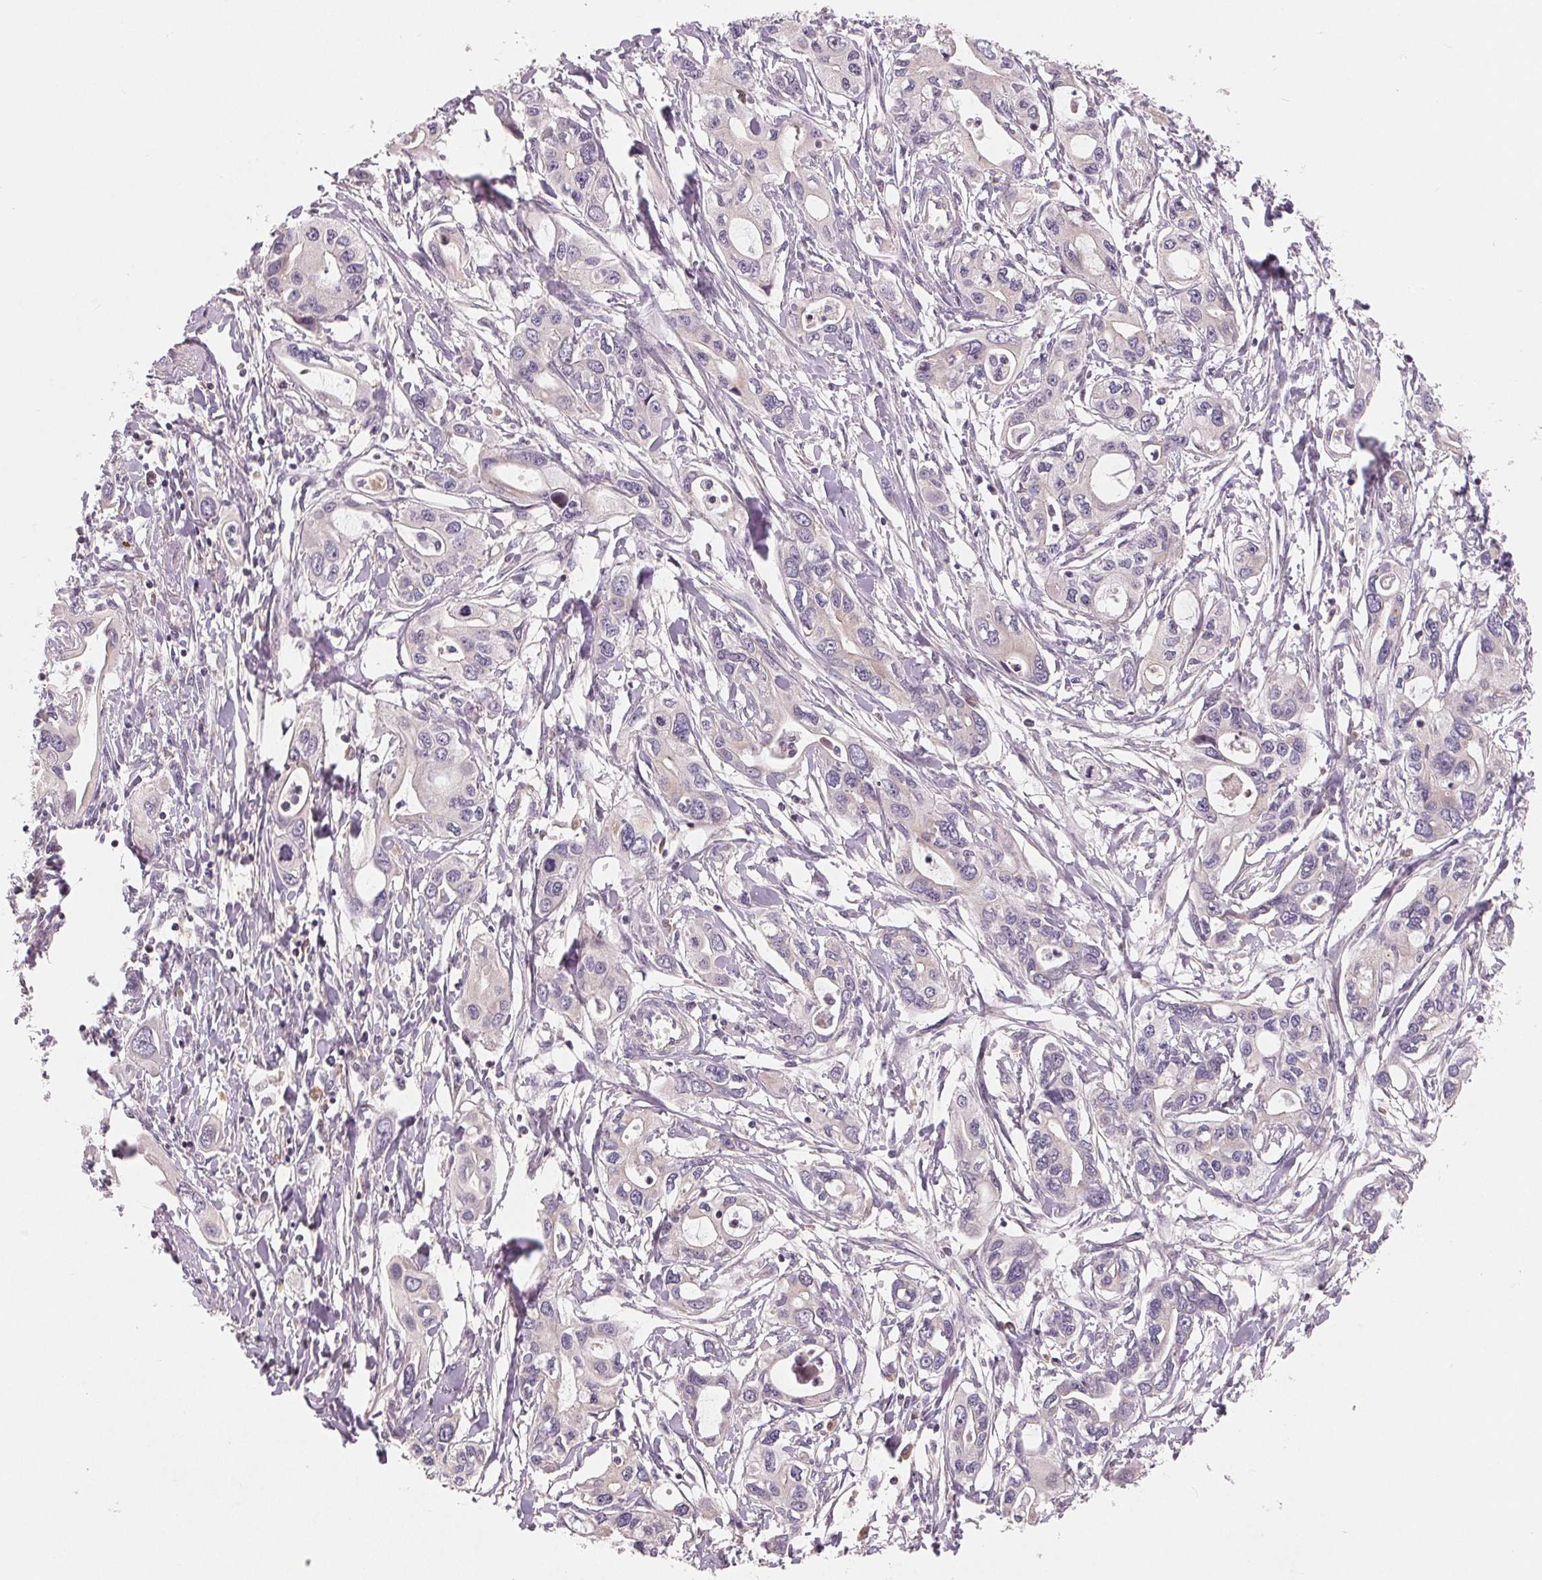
{"staining": {"intensity": "negative", "quantity": "none", "location": "none"}, "tissue": "pancreatic cancer", "cell_type": "Tumor cells", "image_type": "cancer", "snomed": [{"axis": "morphology", "description": "Adenocarcinoma, NOS"}, {"axis": "topography", "description": "Pancreas"}], "caption": "DAB immunohistochemical staining of human pancreatic adenocarcinoma demonstrates no significant expression in tumor cells.", "gene": "AQP8", "patient": {"sex": "male", "age": 60}}